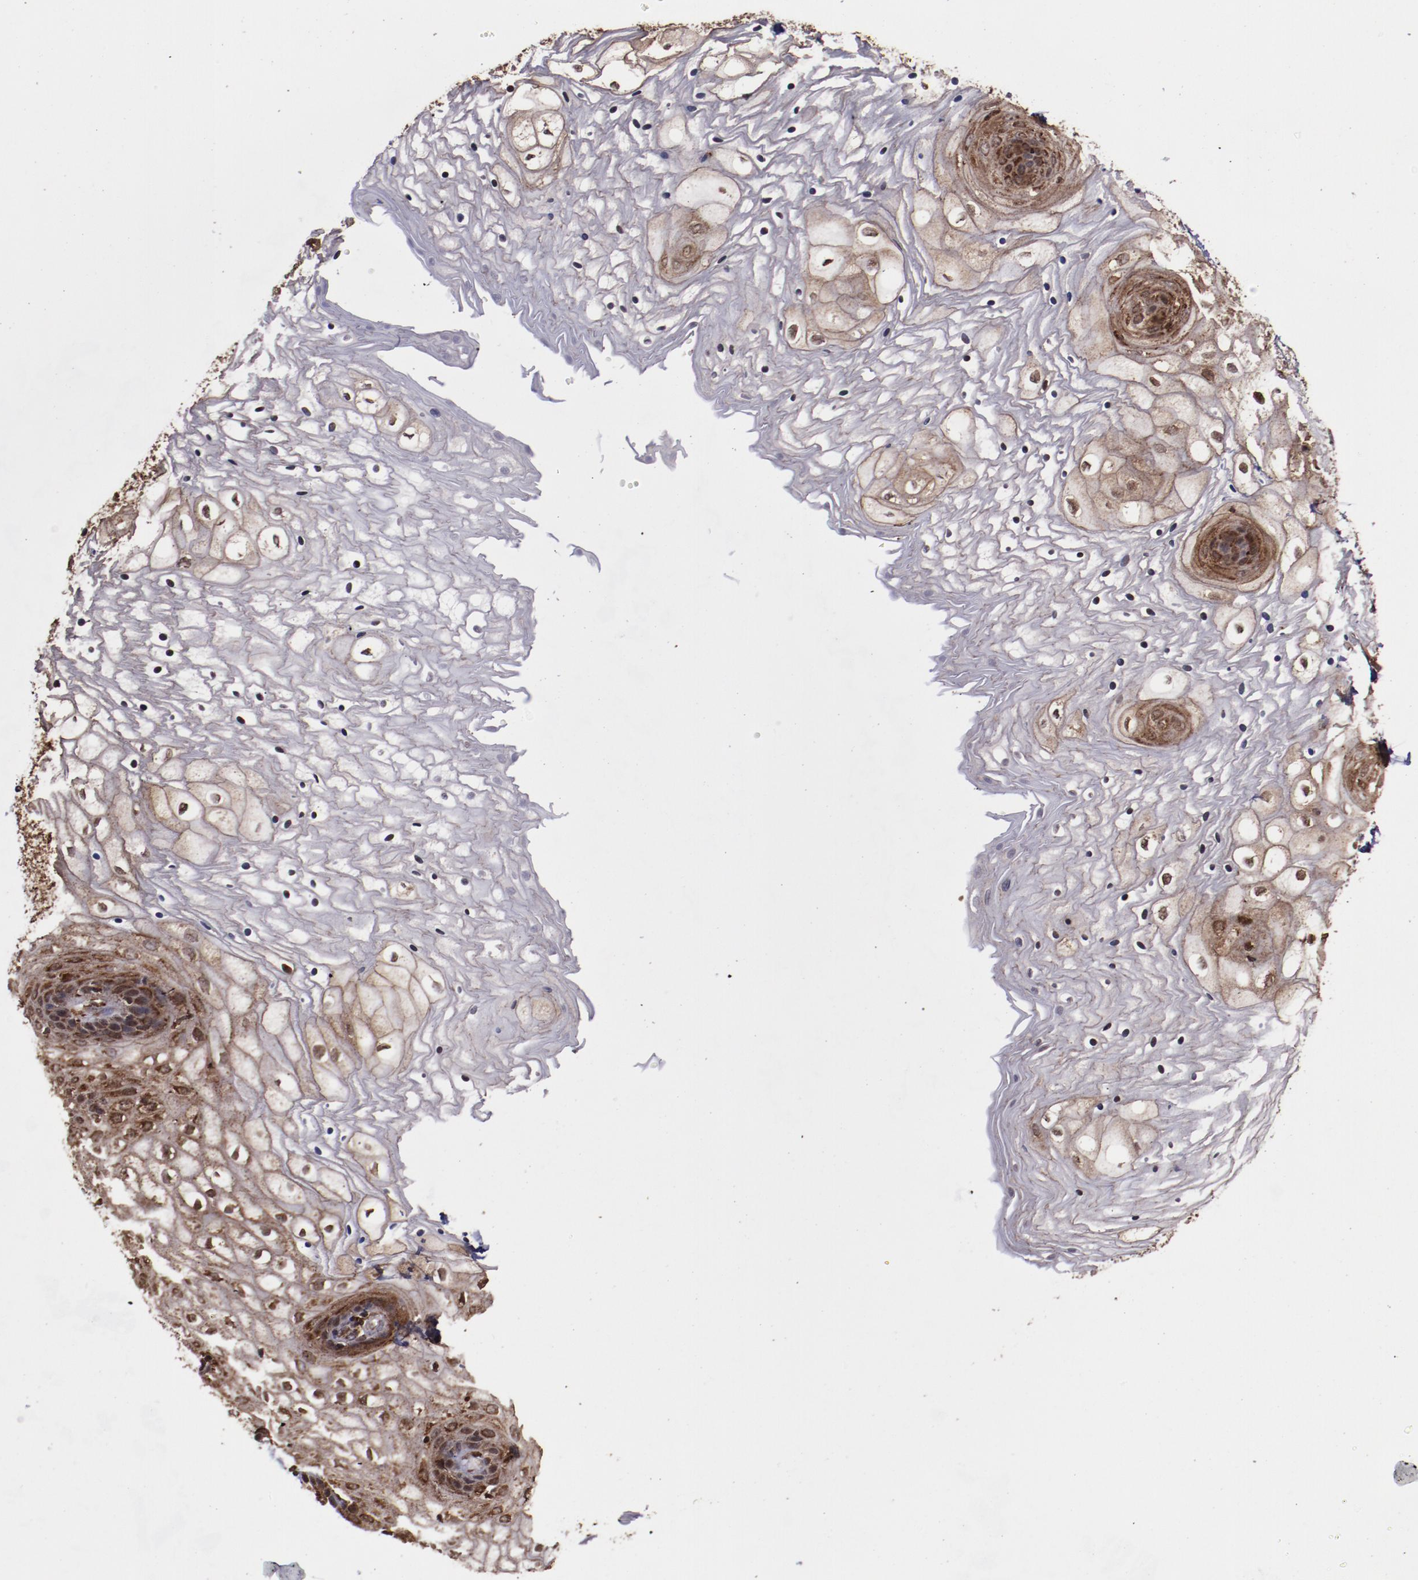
{"staining": {"intensity": "strong", "quantity": ">75%", "location": "cytoplasmic/membranous,nuclear"}, "tissue": "vagina", "cell_type": "Squamous epithelial cells", "image_type": "normal", "snomed": [{"axis": "morphology", "description": "Normal tissue, NOS"}, {"axis": "topography", "description": "Vagina"}], "caption": "Benign vagina demonstrates strong cytoplasmic/membranous,nuclear expression in about >75% of squamous epithelial cells, visualized by immunohistochemistry. (Brightfield microscopy of DAB IHC at high magnification).", "gene": "EIF4ENIF1", "patient": {"sex": "female", "age": 34}}